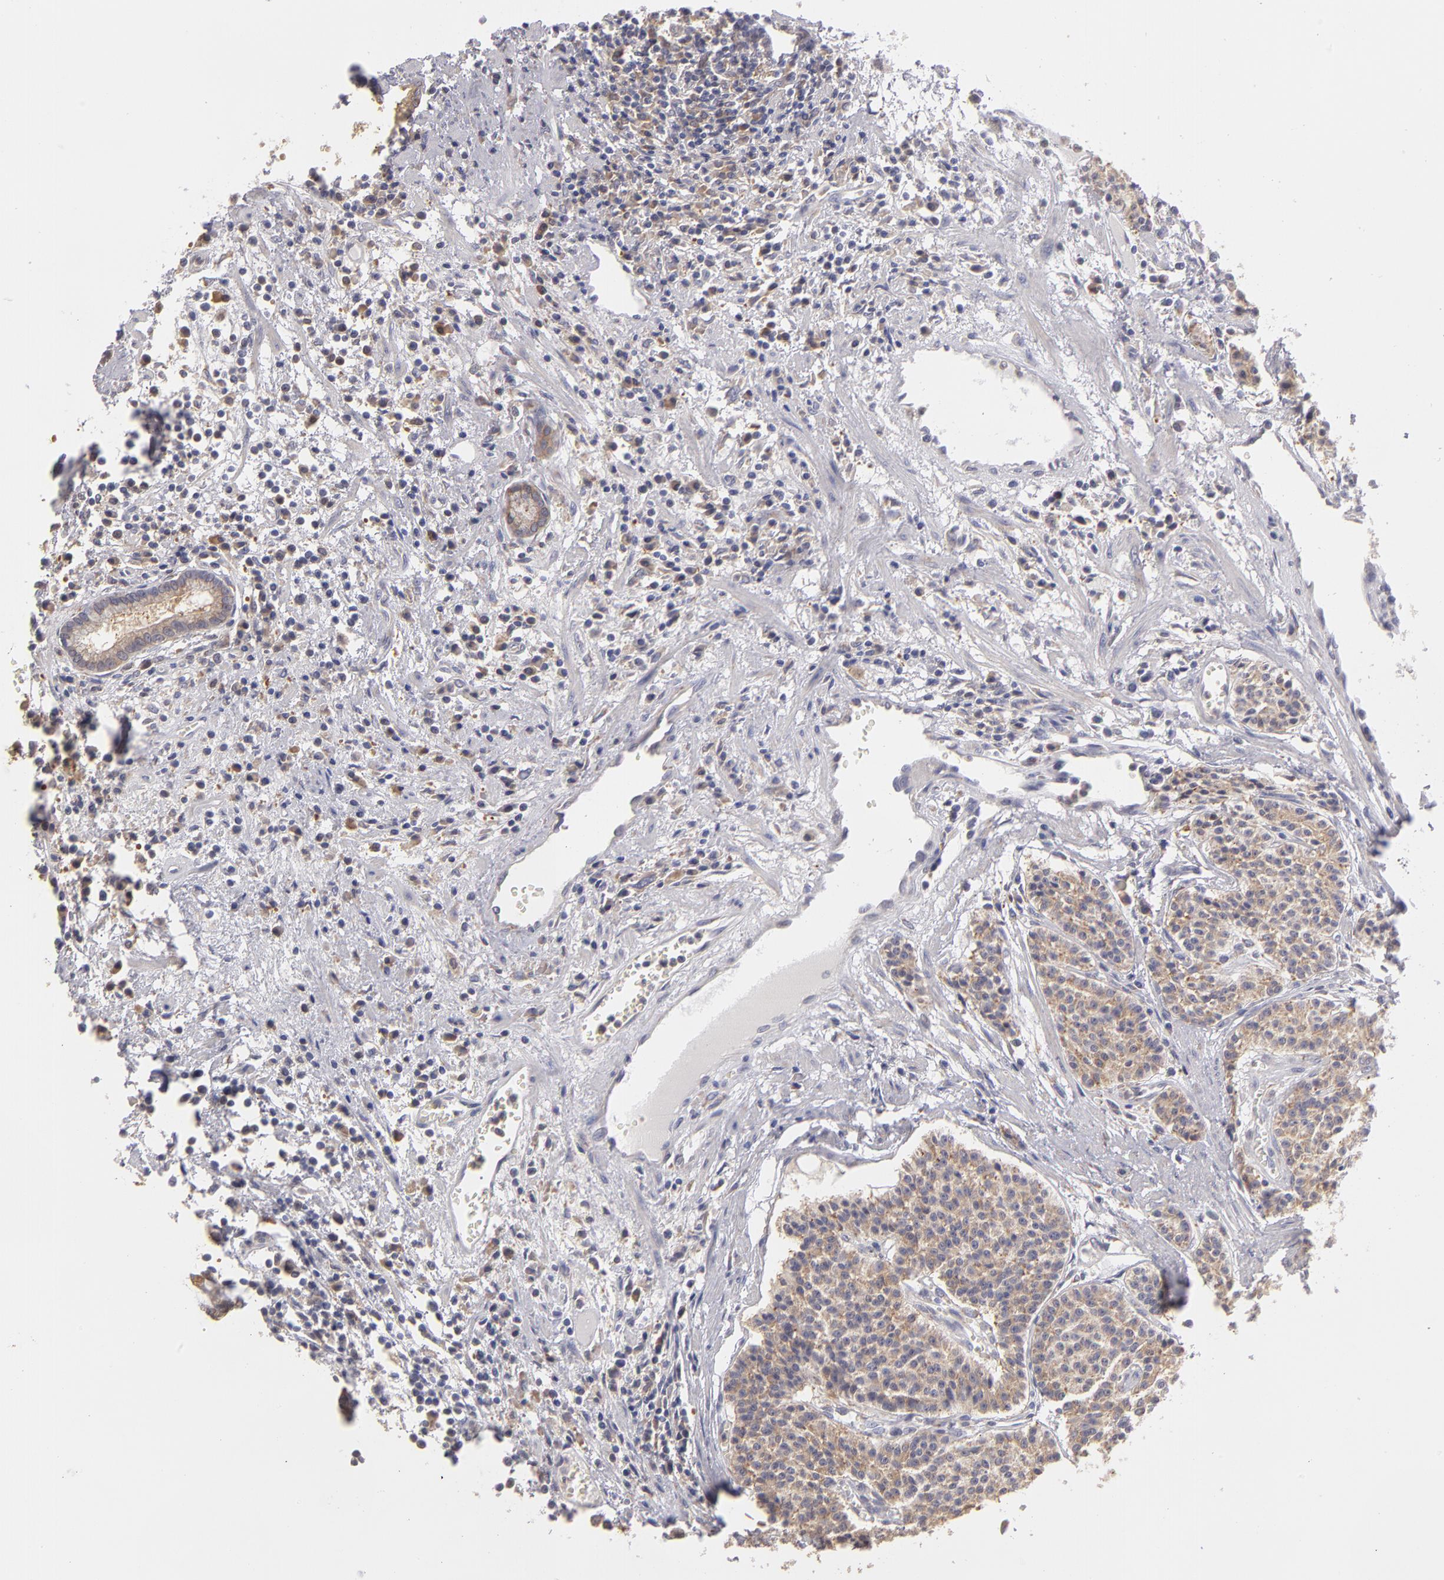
{"staining": {"intensity": "moderate", "quantity": ">75%", "location": "cytoplasmic/membranous"}, "tissue": "carcinoid", "cell_type": "Tumor cells", "image_type": "cancer", "snomed": [{"axis": "morphology", "description": "Carcinoid, malignant, NOS"}, {"axis": "topography", "description": "Stomach"}], "caption": "IHC (DAB) staining of human carcinoid exhibits moderate cytoplasmic/membranous protein staining in approximately >75% of tumor cells.", "gene": "MTHFD1", "patient": {"sex": "female", "age": 76}}